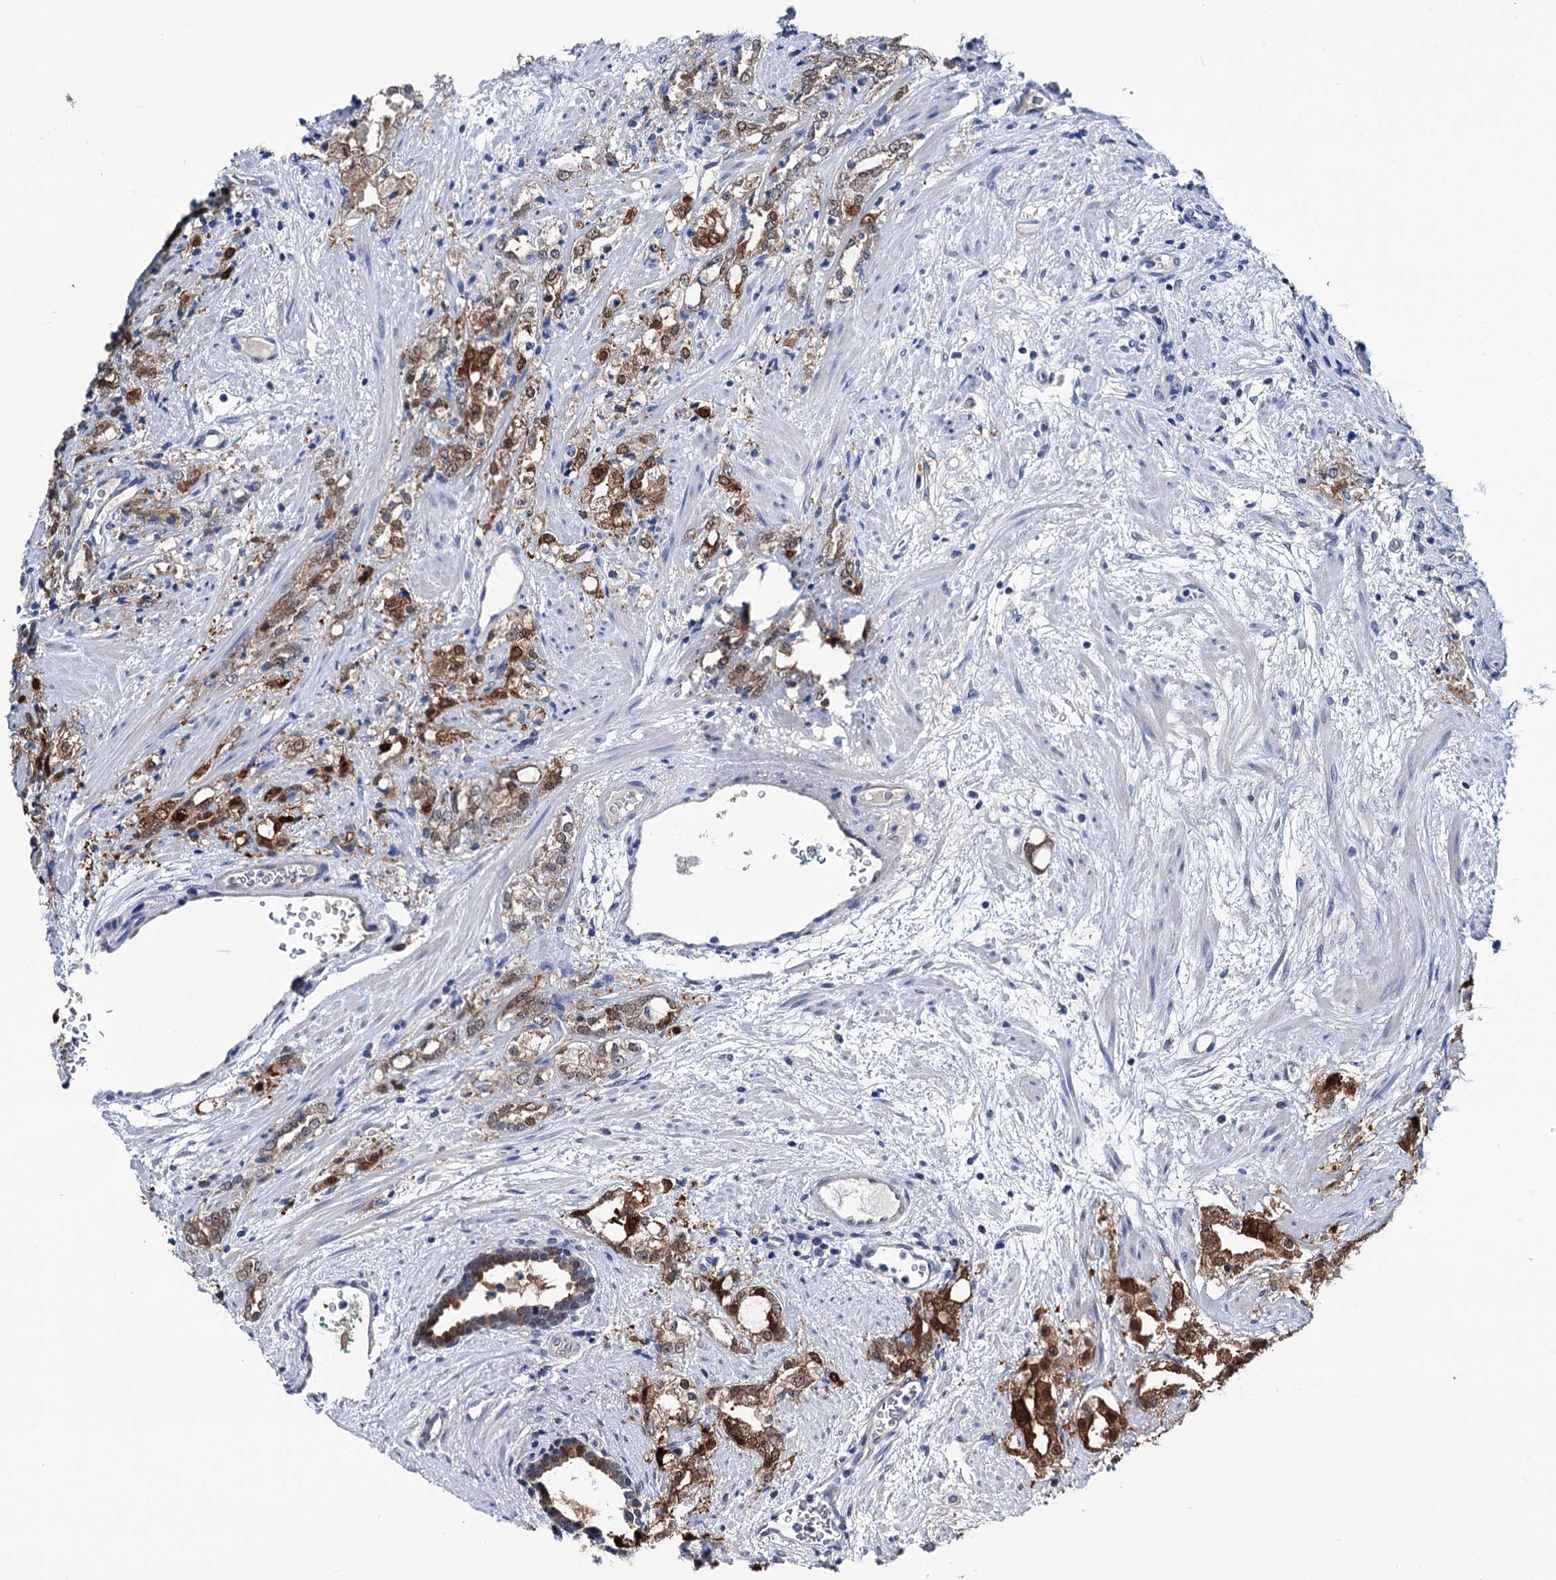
{"staining": {"intensity": "moderate", "quantity": ">75%", "location": "cytoplasmic/membranous,nuclear"}, "tissue": "prostate cancer", "cell_type": "Tumor cells", "image_type": "cancer", "snomed": [{"axis": "morphology", "description": "Adenocarcinoma, High grade"}, {"axis": "topography", "description": "Prostate"}], "caption": "DAB (3,3'-diaminobenzidine) immunohistochemical staining of human prostate adenocarcinoma (high-grade) demonstrates moderate cytoplasmic/membranous and nuclear protein expression in approximately >75% of tumor cells.", "gene": "GLO1", "patient": {"sex": "male", "age": 64}}